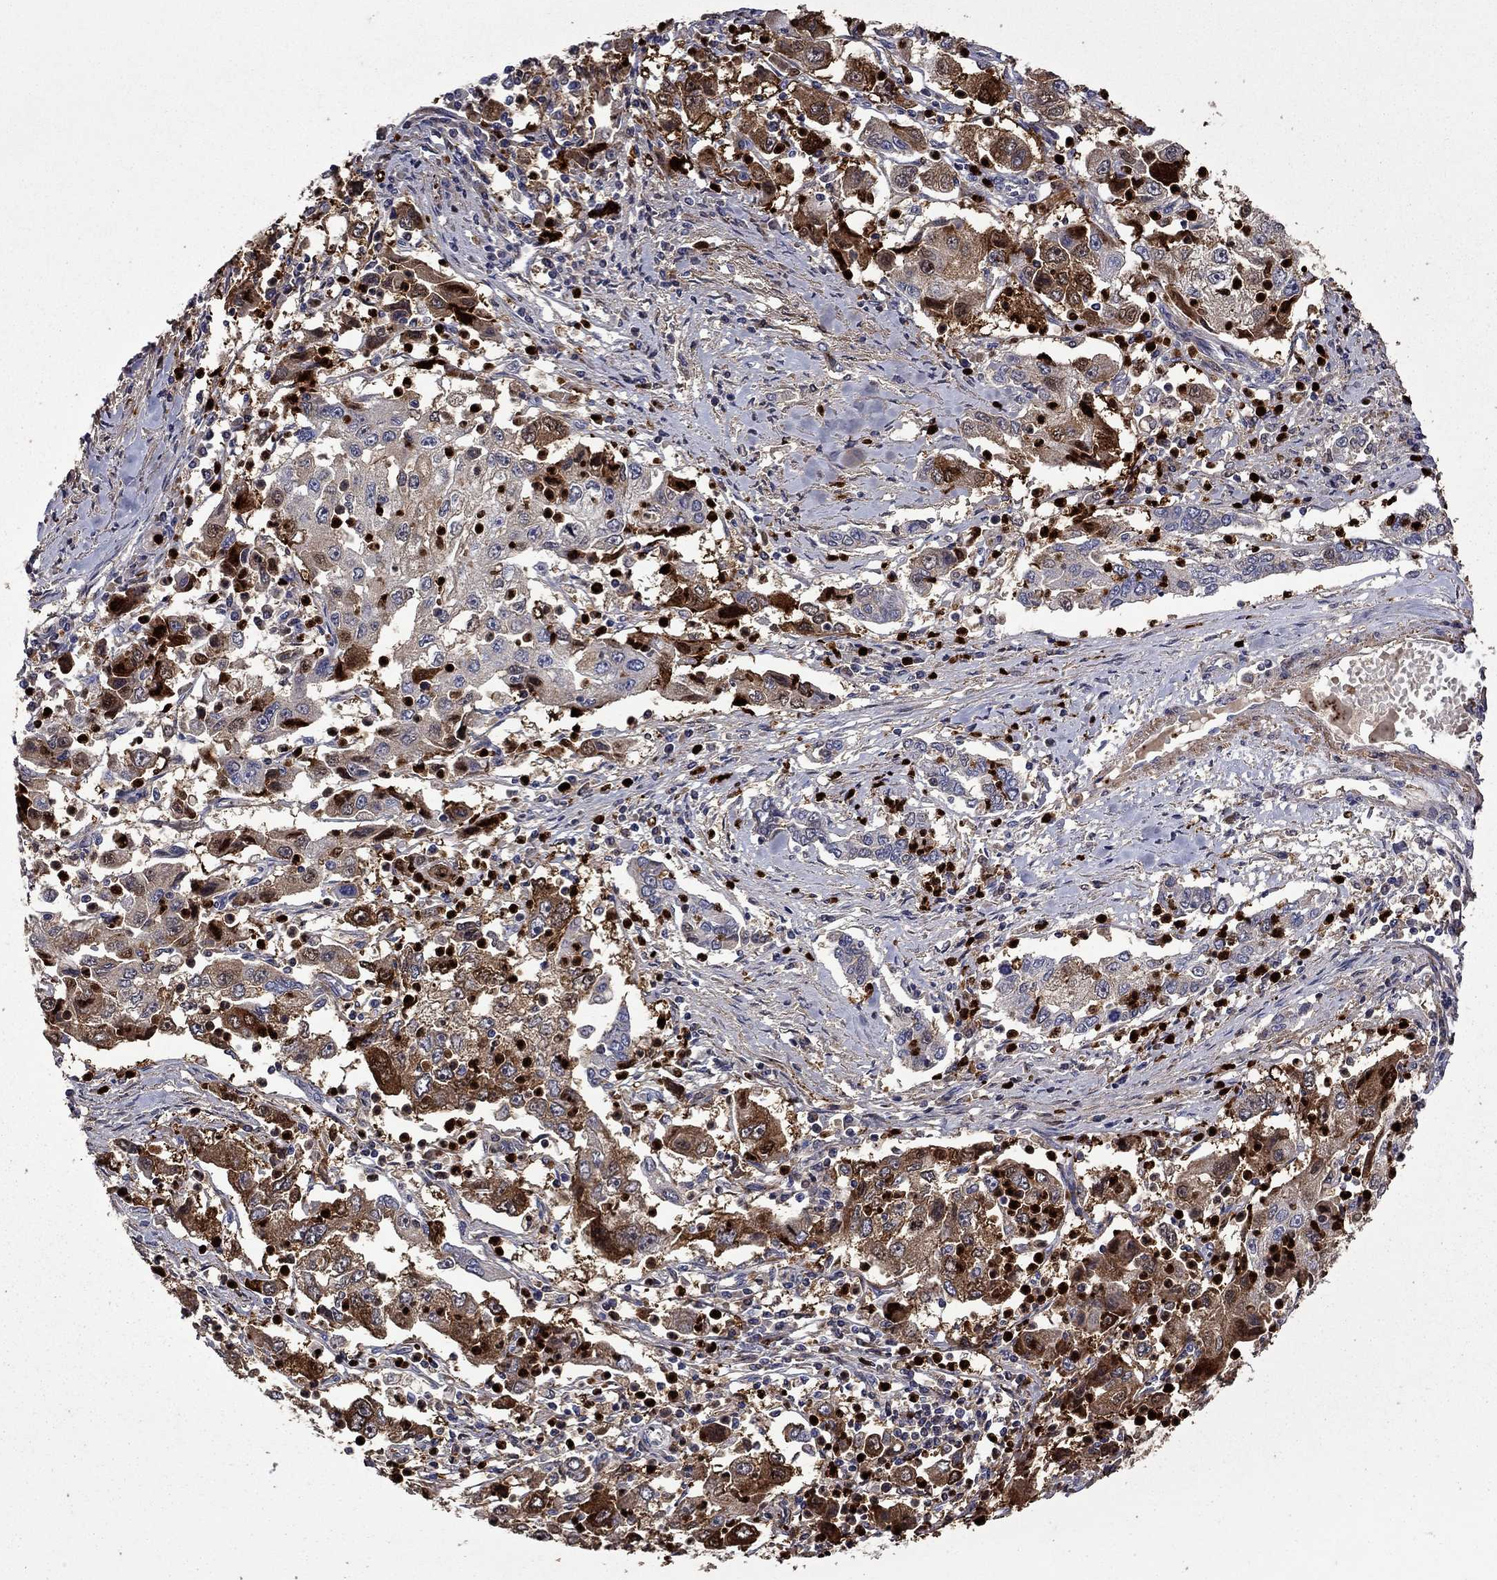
{"staining": {"intensity": "moderate", "quantity": "<25%", "location": "cytoplasmic/membranous"}, "tissue": "cervical cancer", "cell_type": "Tumor cells", "image_type": "cancer", "snomed": [{"axis": "morphology", "description": "Squamous cell carcinoma, NOS"}, {"axis": "topography", "description": "Cervix"}], "caption": "IHC of cervical cancer displays low levels of moderate cytoplasmic/membranous positivity in about <25% of tumor cells.", "gene": "SATB1", "patient": {"sex": "female", "age": 36}}